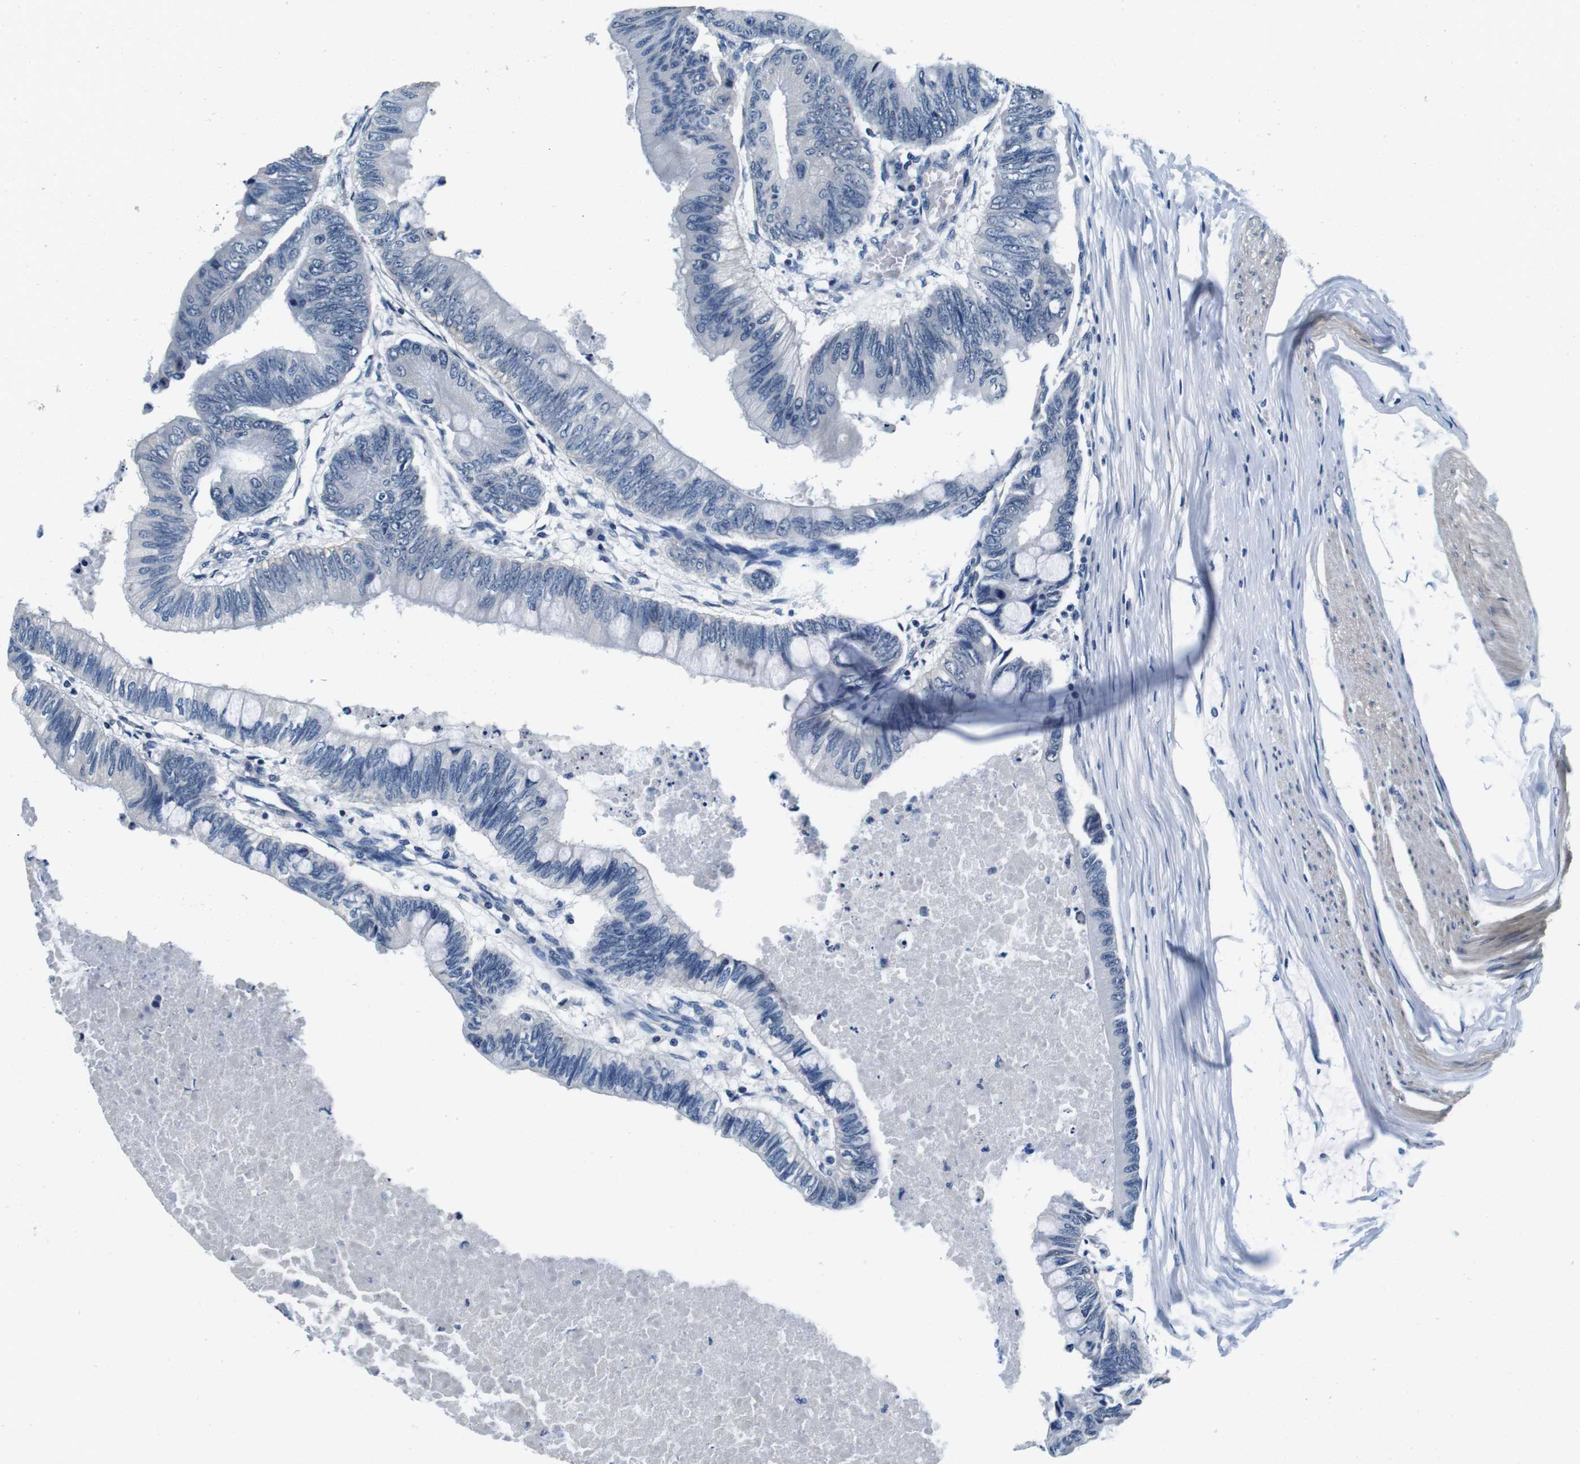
{"staining": {"intensity": "negative", "quantity": "none", "location": "none"}, "tissue": "colorectal cancer", "cell_type": "Tumor cells", "image_type": "cancer", "snomed": [{"axis": "morphology", "description": "Normal tissue, NOS"}, {"axis": "morphology", "description": "Adenocarcinoma, NOS"}, {"axis": "topography", "description": "Rectum"}, {"axis": "topography", "description": "Peripheral nerve tissue"}], "caption": "DAB (3,3'-diaminobenzidine) immunohistochemical staining of colorectal adenocarcinoma reveals no significant positivity in tumor cells.", "gene": "DTNA", "patient": {"sex": "male", "age": 92}}